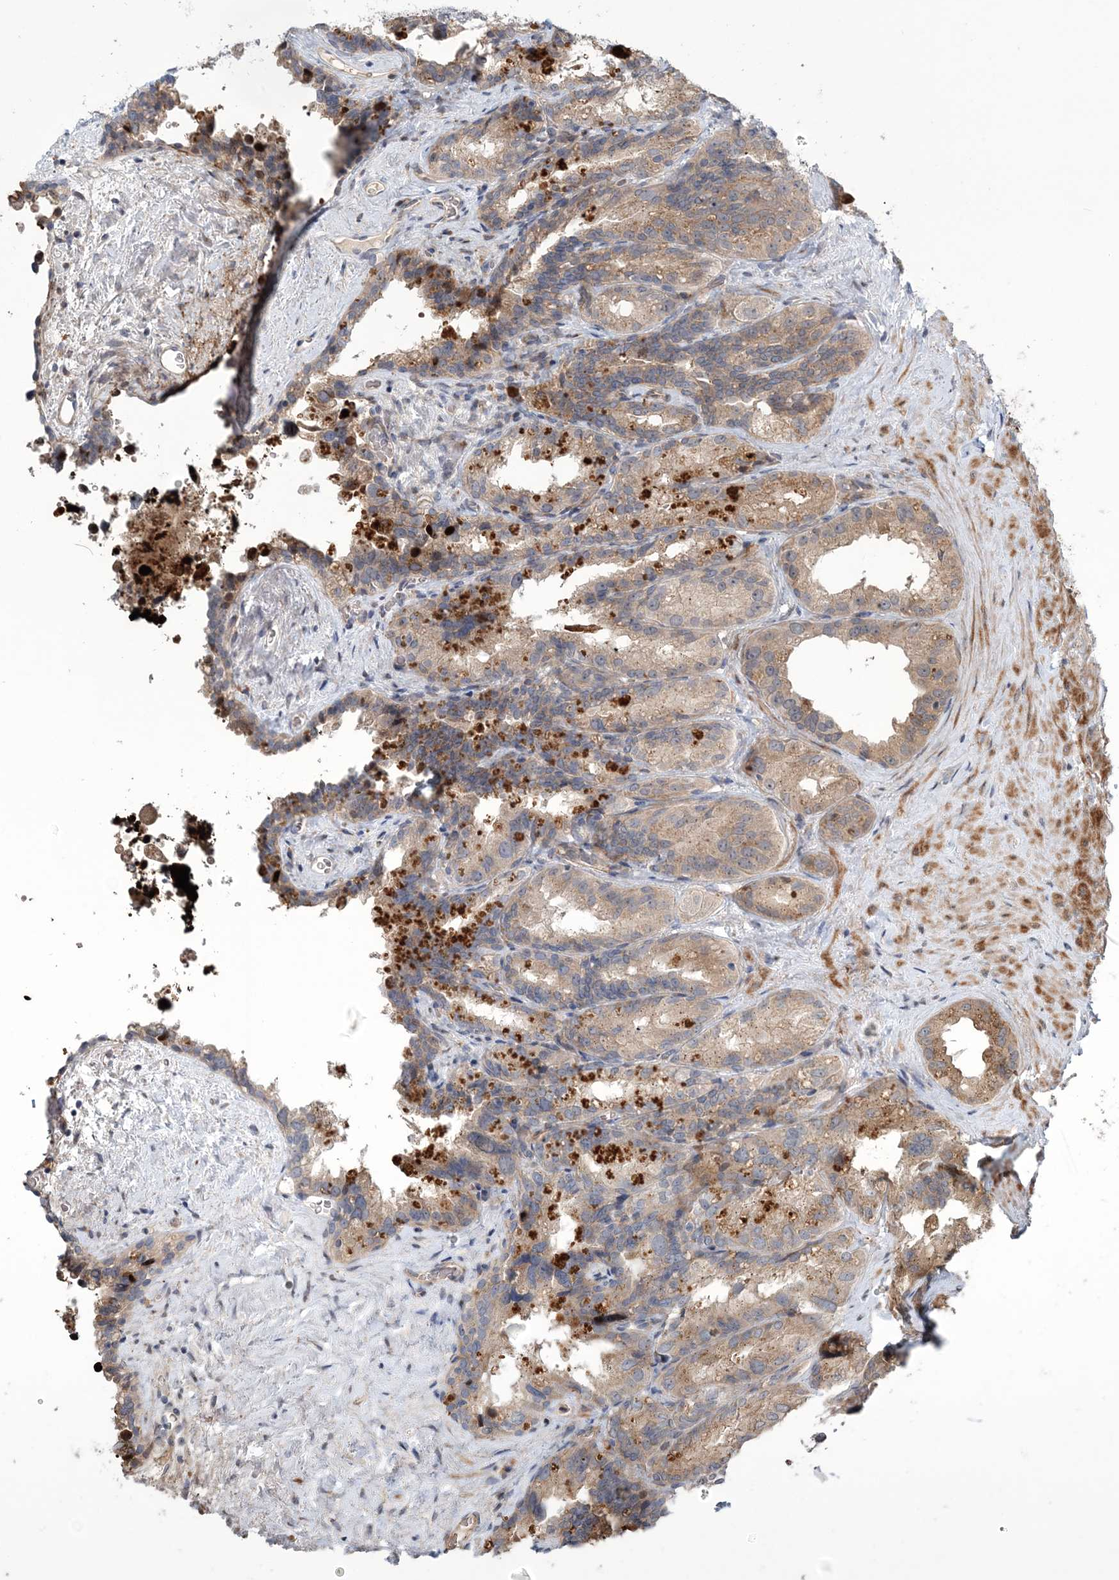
{"staining": {"intensity": "moderate", "quantity": "25%-75%", "location": "cytoplasmic/membranous"}, "tissue": "seminal vesicle", "cell_type": "Glandular cells", "image_type": "normal", "snomed": [{"axis": "morphology", "description": "Normal tissue, NOS"}, {"axis": "topography", "description": "Seminal veicle"}], "caption": "IHC micrograph of unremarkable human seminal vesicle stained for a protein (brown), which reveals medium levels of moderate cytoplasmic/membranous staining in about 25%-75% of glandular cells.", "gene": "UBTD2", "patient": {"sex": "male", "age": 60}}